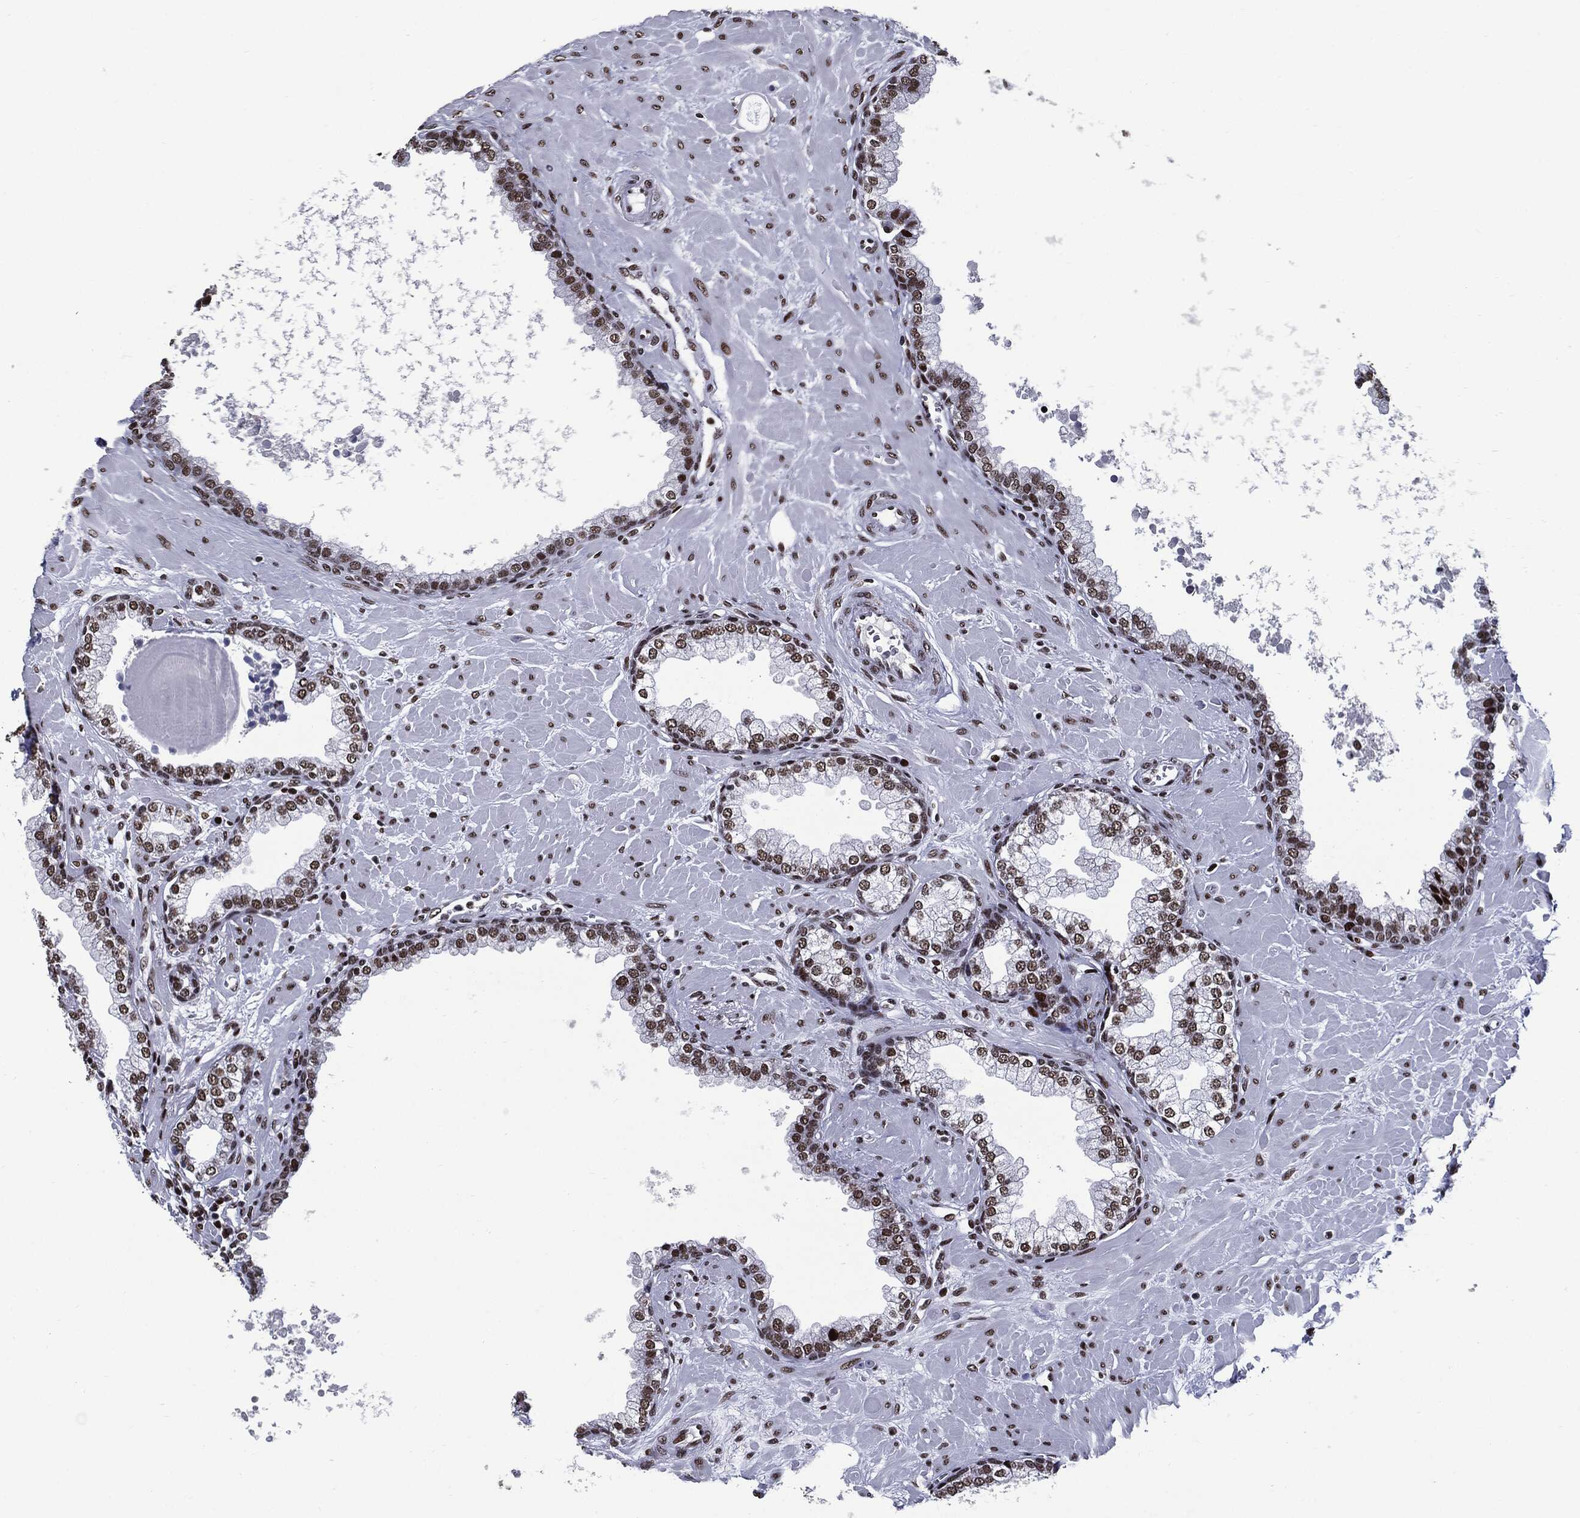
{"staining": {"intensity": "moderate", "quantity": "25%-75%", "location": "nuclear"}, "tissue": "prostate", "cell_type": "Glandular cells", "image_type": "normal", "snomed": [{"axis": "morphology", "description": "Normal tissue, NOS"}, {"axis": "topography", "description": "Prostate"}], "caption": "Human prostate stained with a protein marker reveals moderate staining in glandular cells.", "gene": "ZFP91", "patient": {"sex": "male", "age": 63}}